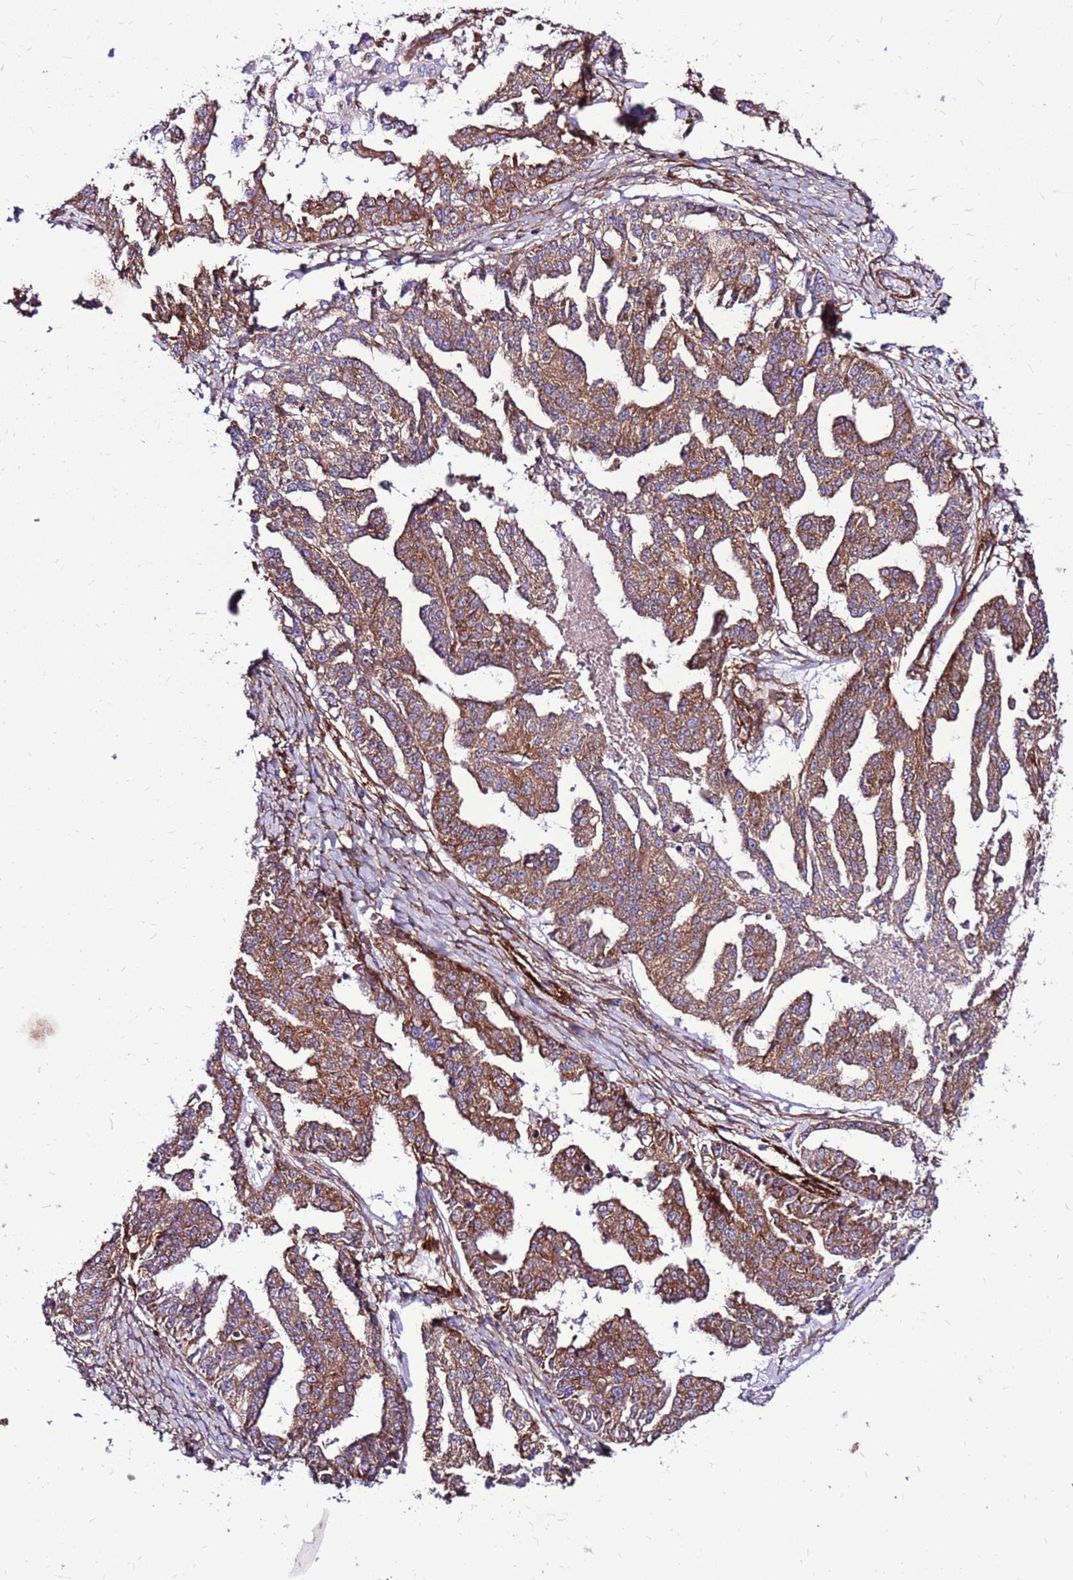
{"staining": {"intensity": "moderate", "quantity": ">75%", "location": "cytoplasmic/membranous"}, "tissue": "ovarian cancer", "cell_type": "Tumor cells", "image_type": "cancer", "snomed": [{"axis": "morphology", "description": "Cystadenocarcinoma, serous, NOS"}, {"axis": "topography", "description": "Ovary"}], "caption": "Ovarian cancer was stained to show a protein in brown. There is medium levels of moderate cytoplasmic/membranous expression in approximately >75% of tumor cells.", "gene": "EI24", "patient": {"sex": "female", "age": 58}}